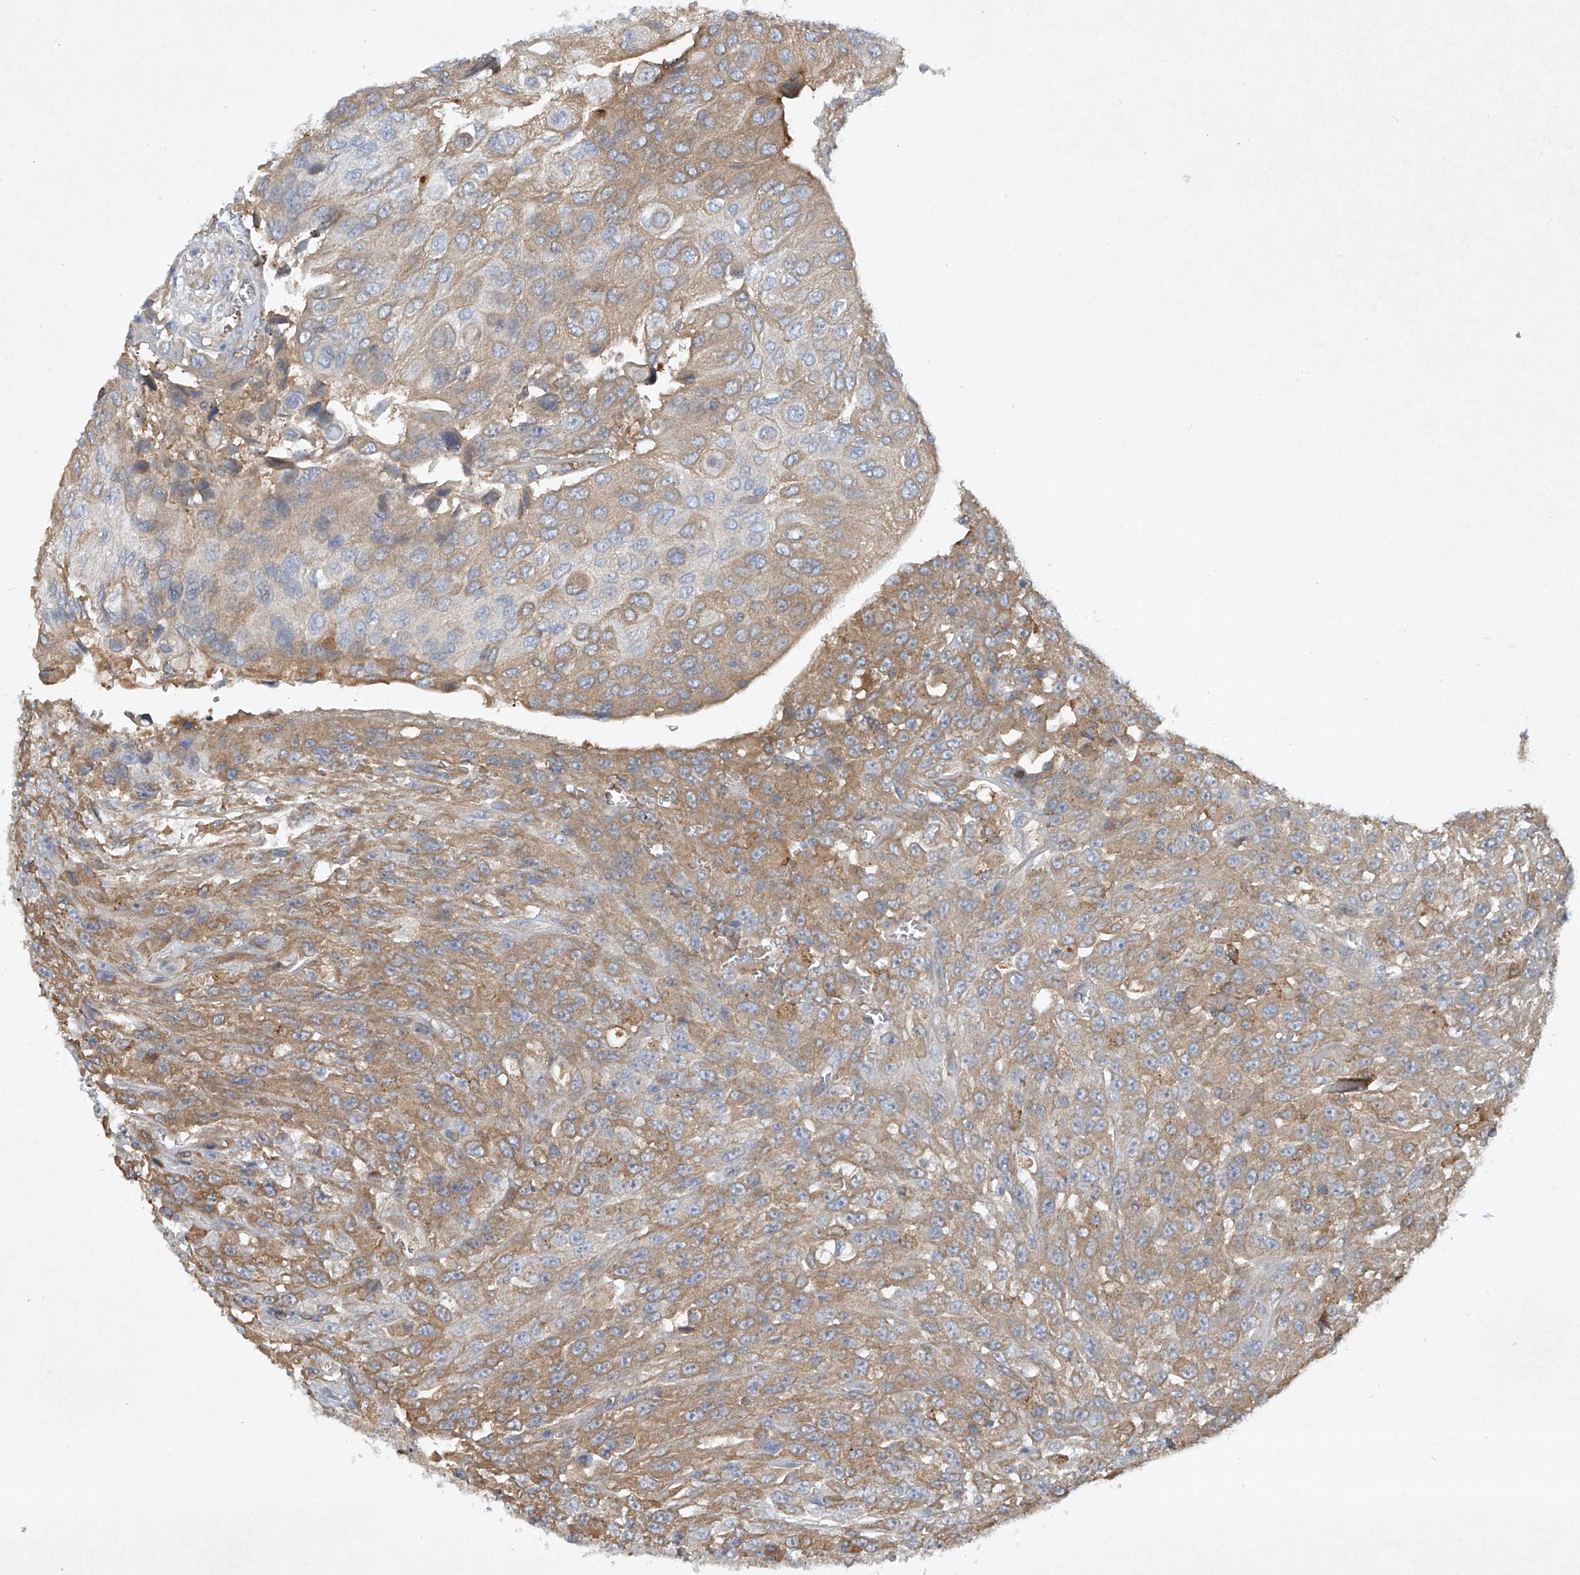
{"staining": {"intensity": "weak", "quantity": "25%-75%", "location": "cytoplasmic/membranous"}, "tissue": "urothelial cancer", "cell_type": "Tumor cells", "image_type": "cancer", "snomed": [{"axis": "morphology", "description": "Urothelial carcinoma, High grade"}, {"axis": "topography", "description": "Urinary bladder"}], "caption": "Weak cytoplasmic/membranous positivity is seen in about 25%-75% of tumor cells in high-grade urothelial carcinoma.", "gene": "HAS3", "patient": {"sex": "male", "age": 66}}